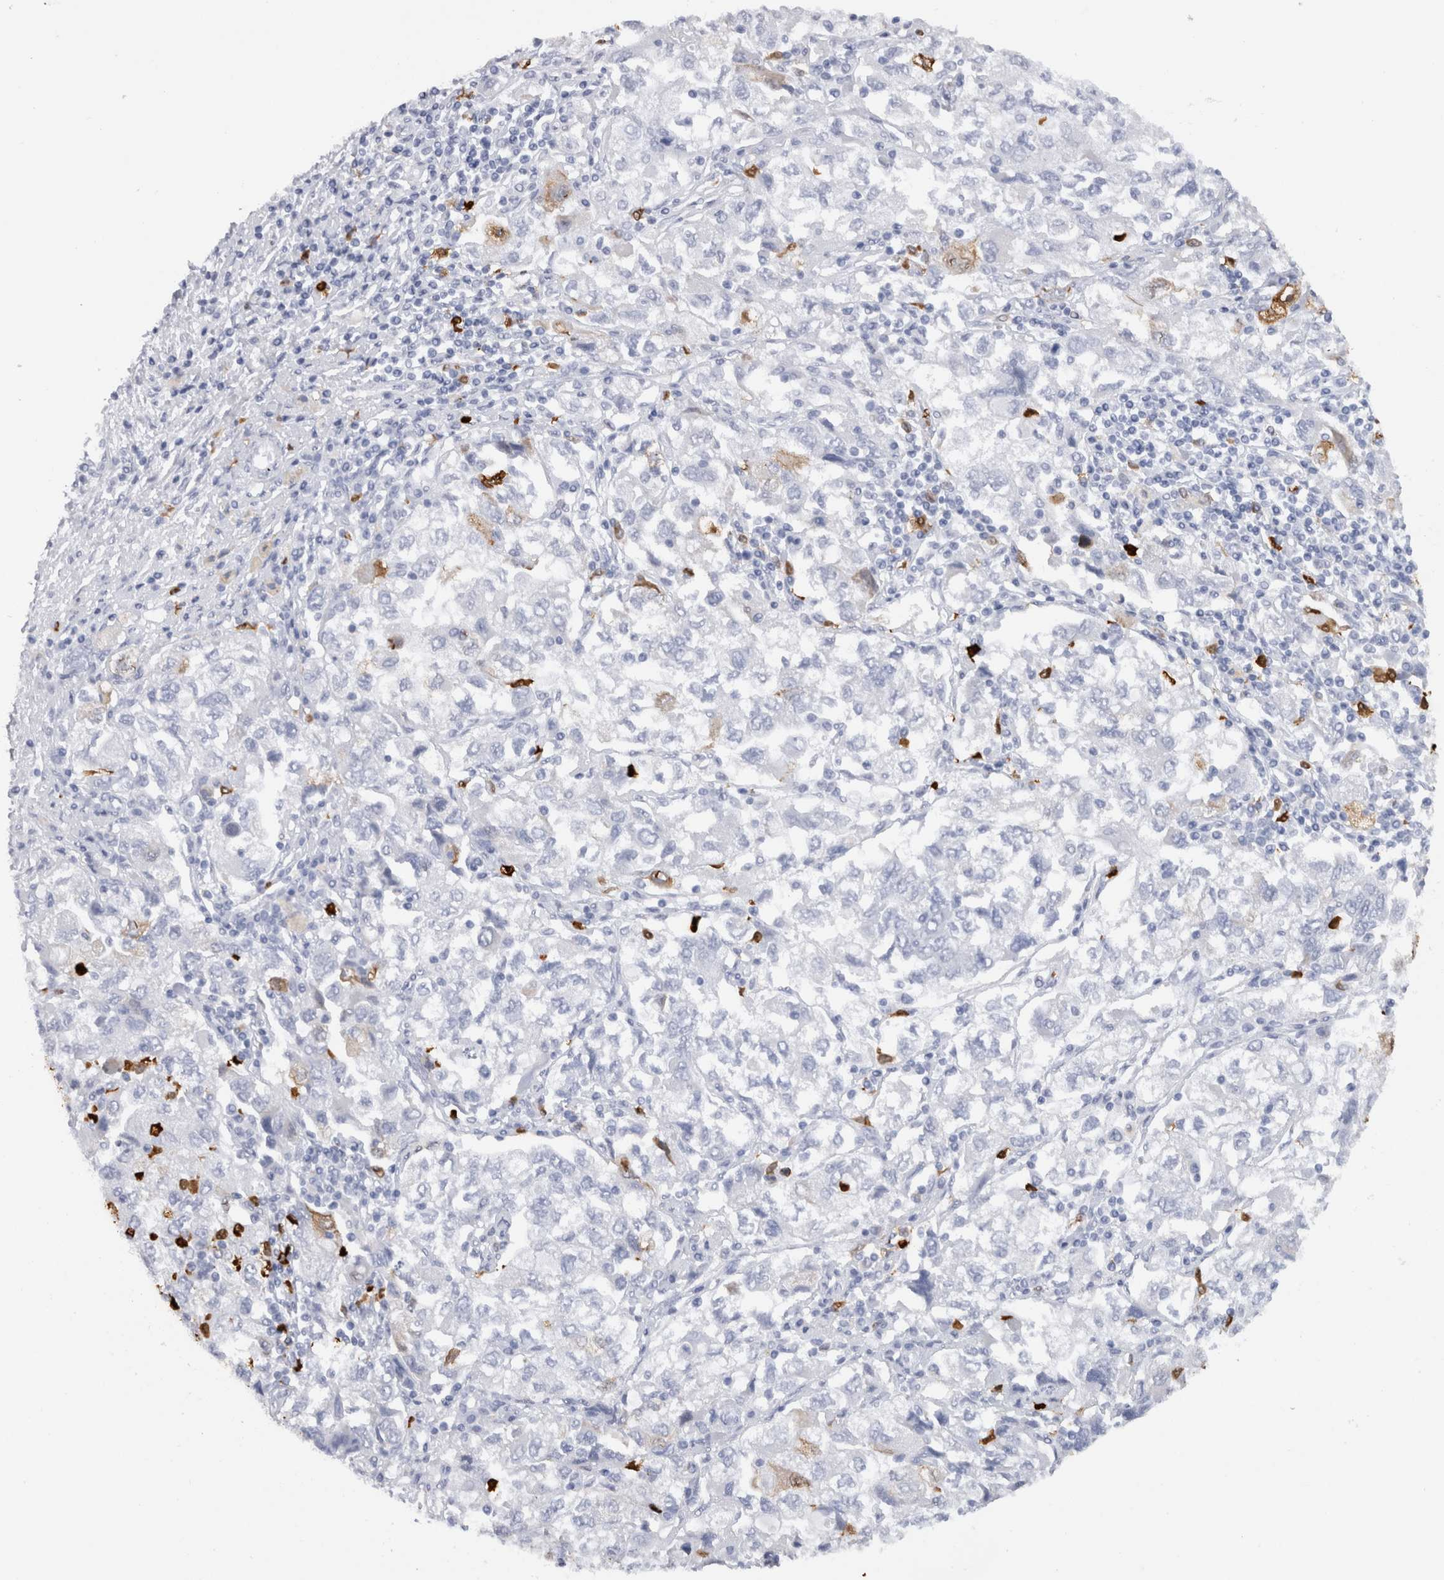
{"staining": {"intensity": "negative", "quantity": "none", "location": "none"}, "tissue": "ovarian cancer", "cell_type": "Tumor cells", "image_type": "cancer", "snomed": [{"axis": "morphology", "description": "Carcinoma, NOS"}, {"axis": "morphology", "description": "Cystadenocarcinoma, serous, NOS"}, {"axis": "topography", "description": "Ovary"}], "caption": "This is a photomicrograph of IHC staining of serous cystadenocarcinoma (ovarian), which shows no positivity in tumor cells. The staining was performed using DAB (3,3'-diaminobenzidine) to visualize the protein expression in brown, while the nuclei were stained in blue with hematoxylin (Magnification: 20x).", "gene": "S100A8", "patient": {"sex": "female", "age": 69}}